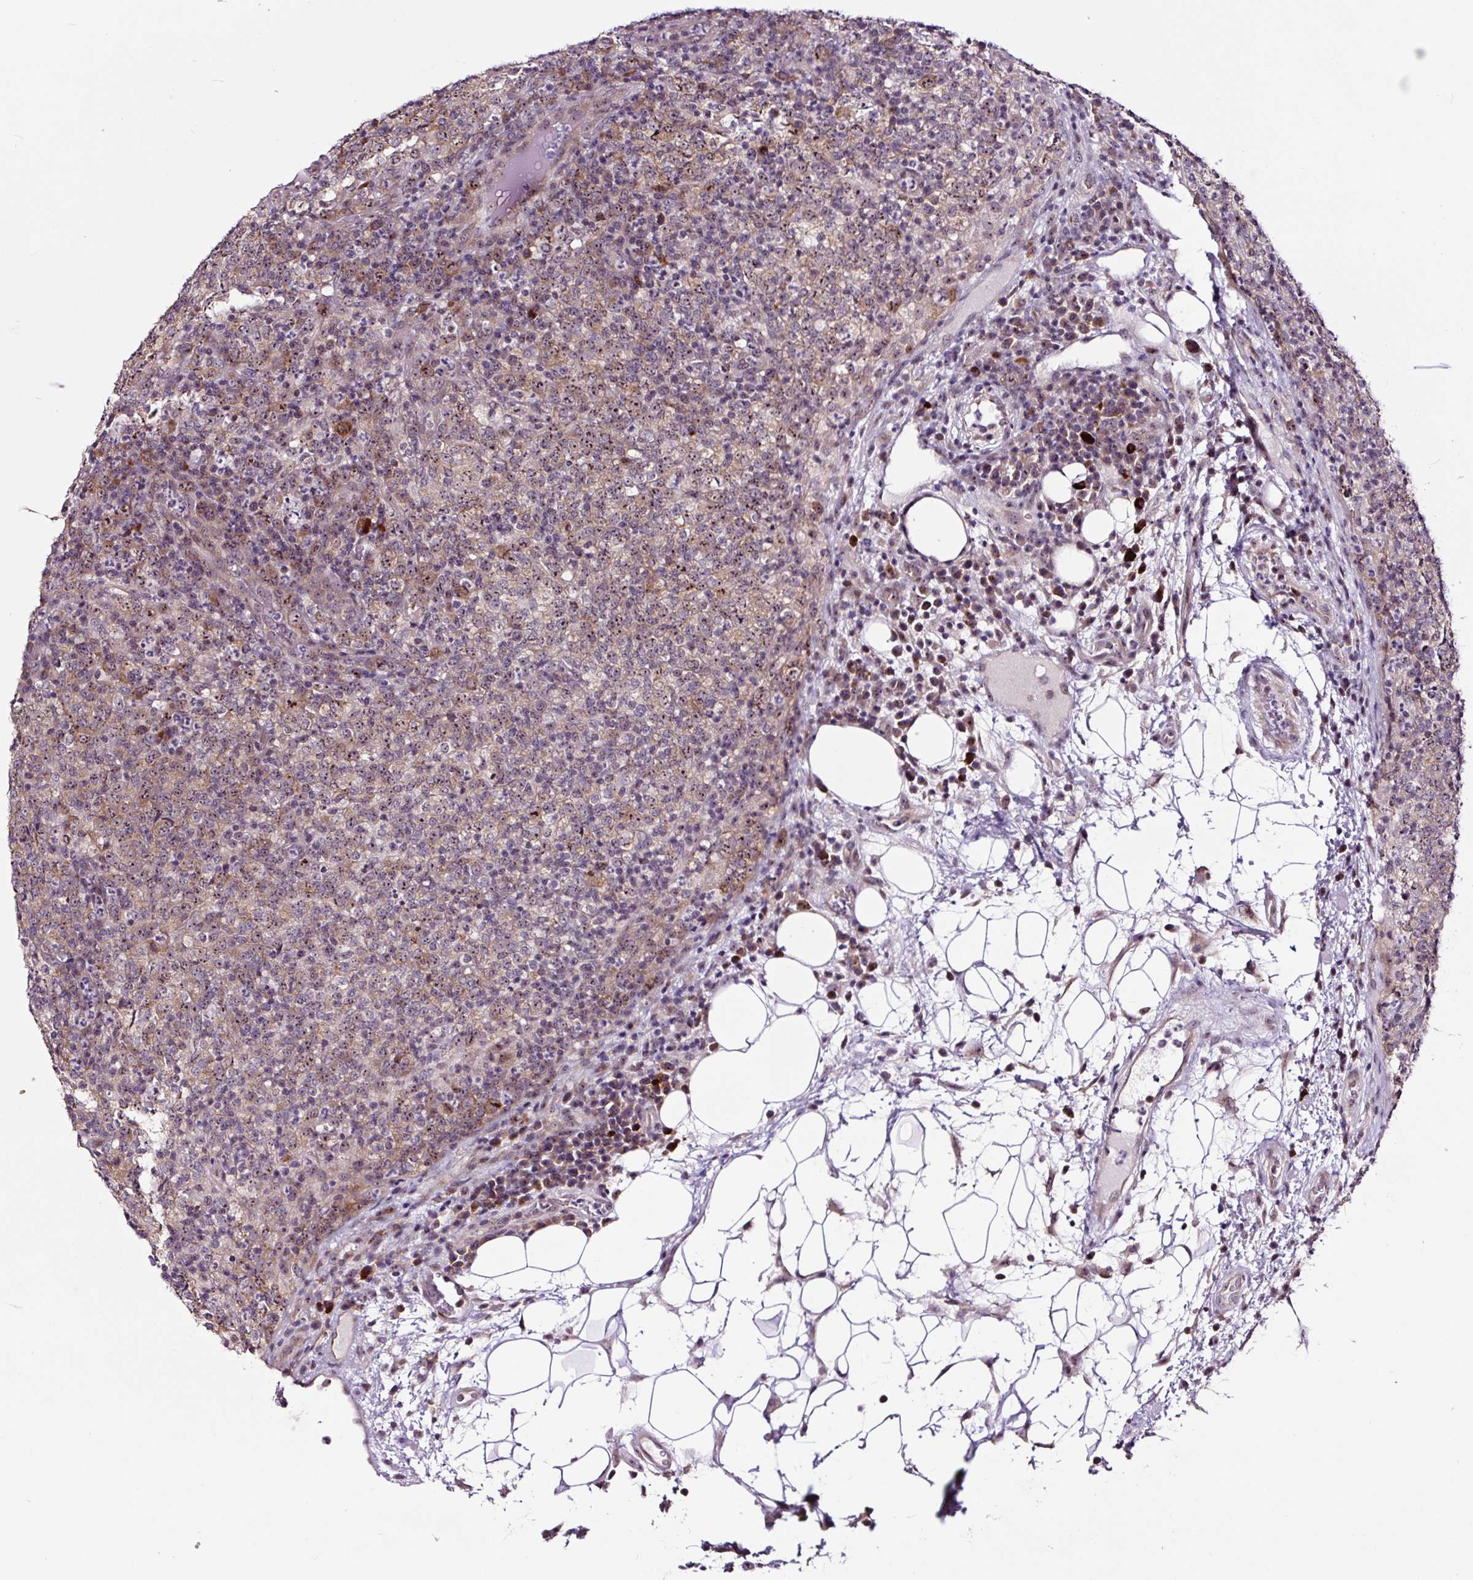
{"staining": {"intensity": "weak", "quantity": ">75%", "location": "nuclear"}, "tissue": "lymphoma", "cell_type": "Tumor cells", "image_type": "cancer", "snomed": [{"axis": "morphology", "description": "Malignant lymphoma, non-Hodgkin's type, High grade"}, {"axis": "topography", "description": "Lymph node"}], "caption": "Immunohistochemistry photomicrograph of neoplastic tissue: human malignant lymphoma, non-Hodgkin's type (high-grade) stained using immunohistochemistry (IHC) demonstrates low levels of weak protein expression localized specifically in the nuclear of tumor cells, appearing as a nuclear brown color.", "gene": "NOM1", "patient": {"sex": "male", "age": 54}}